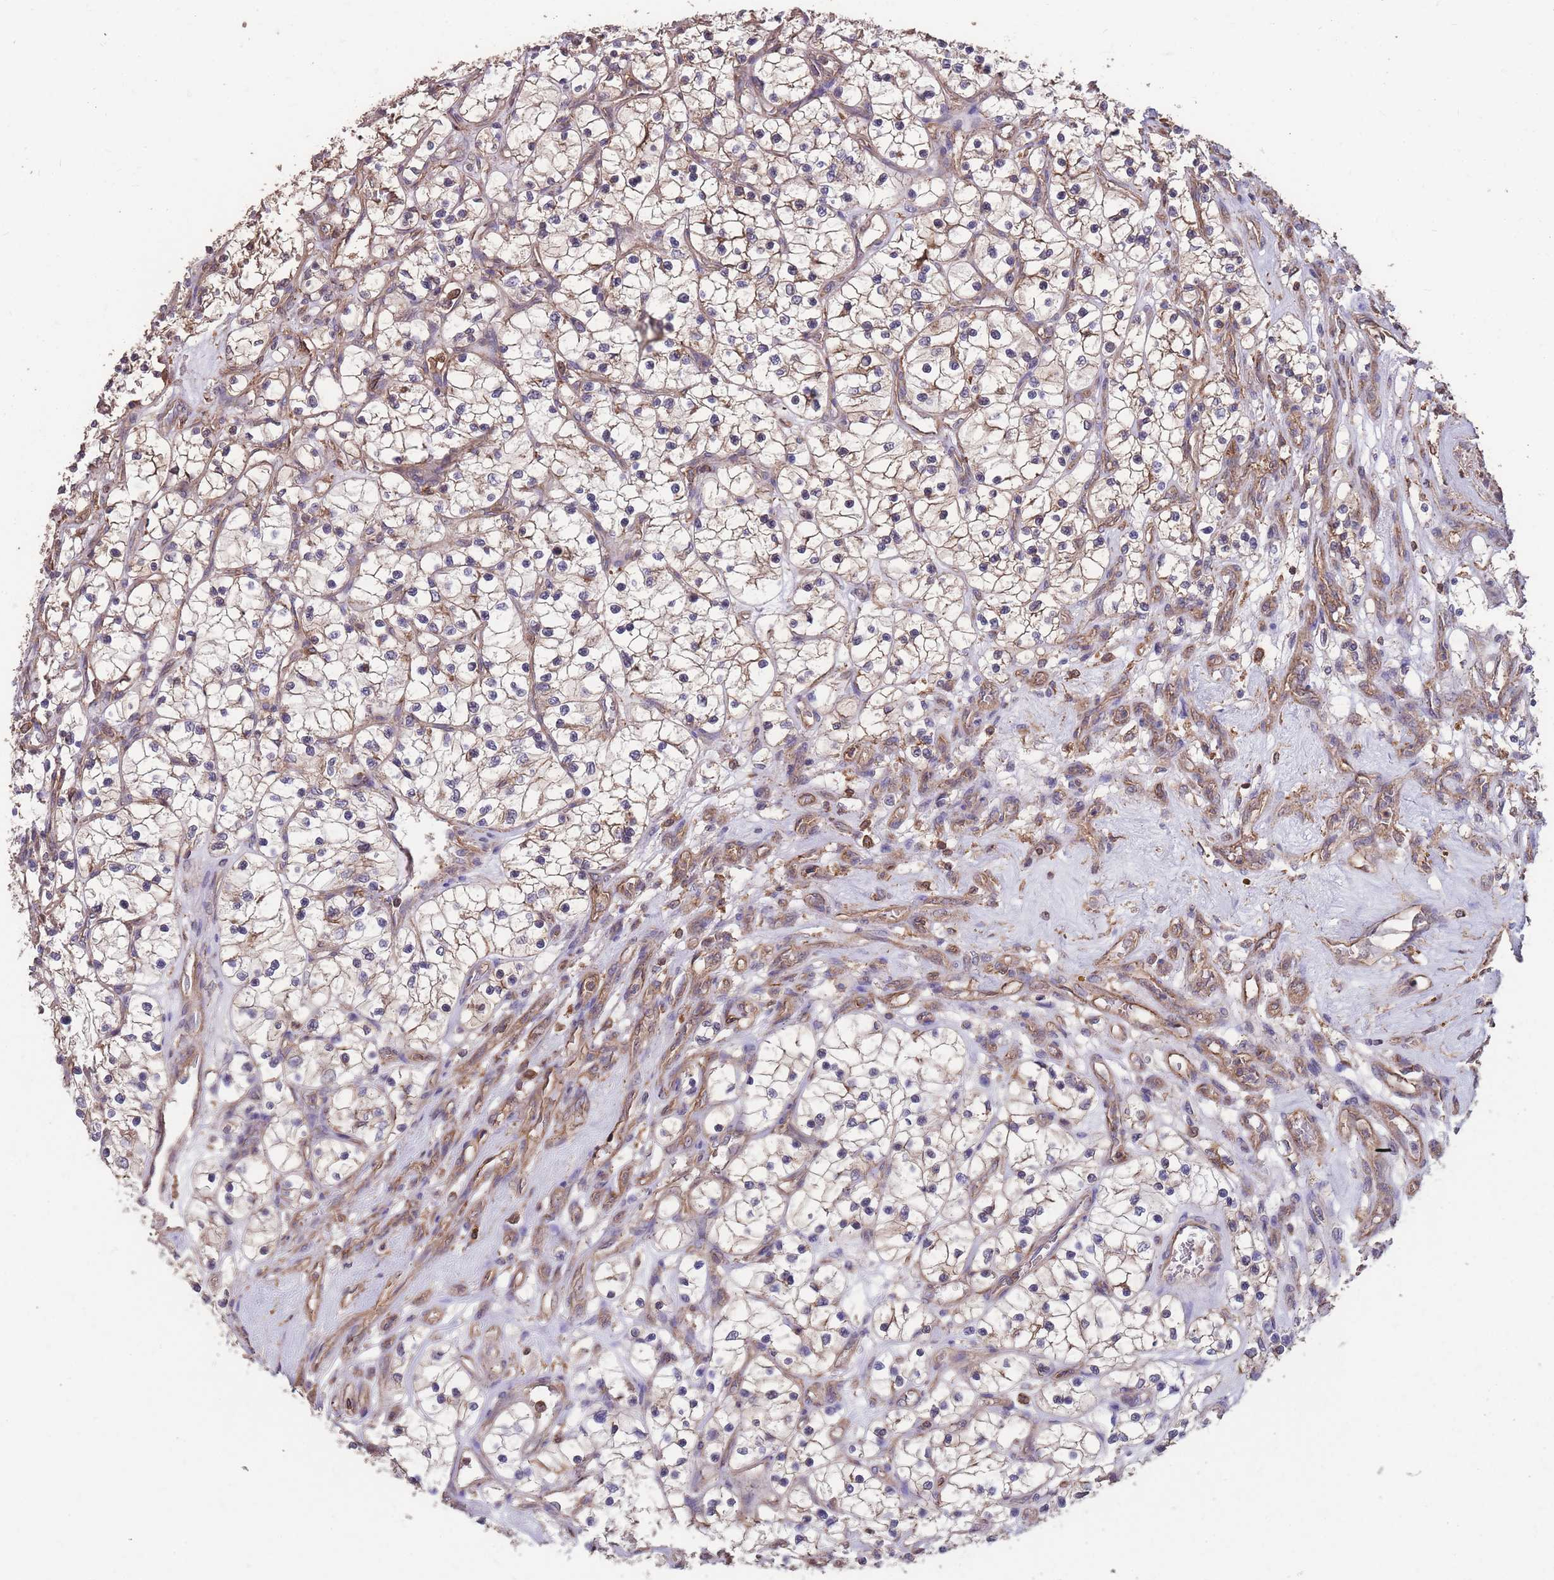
{"staining": {"intensity": "weak", "quantity": ">75%", "location": "cytoplasmic/membranous"}, "tissue": "renal cancer", "cell_type": "Tumor cells", "image_type": "cancer", "snomed": [{"axis": "morphology", "description": "Adenocarcinoma, NOS"}, {"axis": "topography", "description": "Kidney"}], "caption": "There is low levels of weak cytoplasmic/membranous positivity in tumor cells of renal adenocarcinoma, as demonstrated by immunohistochemical staining (brown color).", "gene": "NUDT21", "patient": {"sex": "female", "age": 69}}